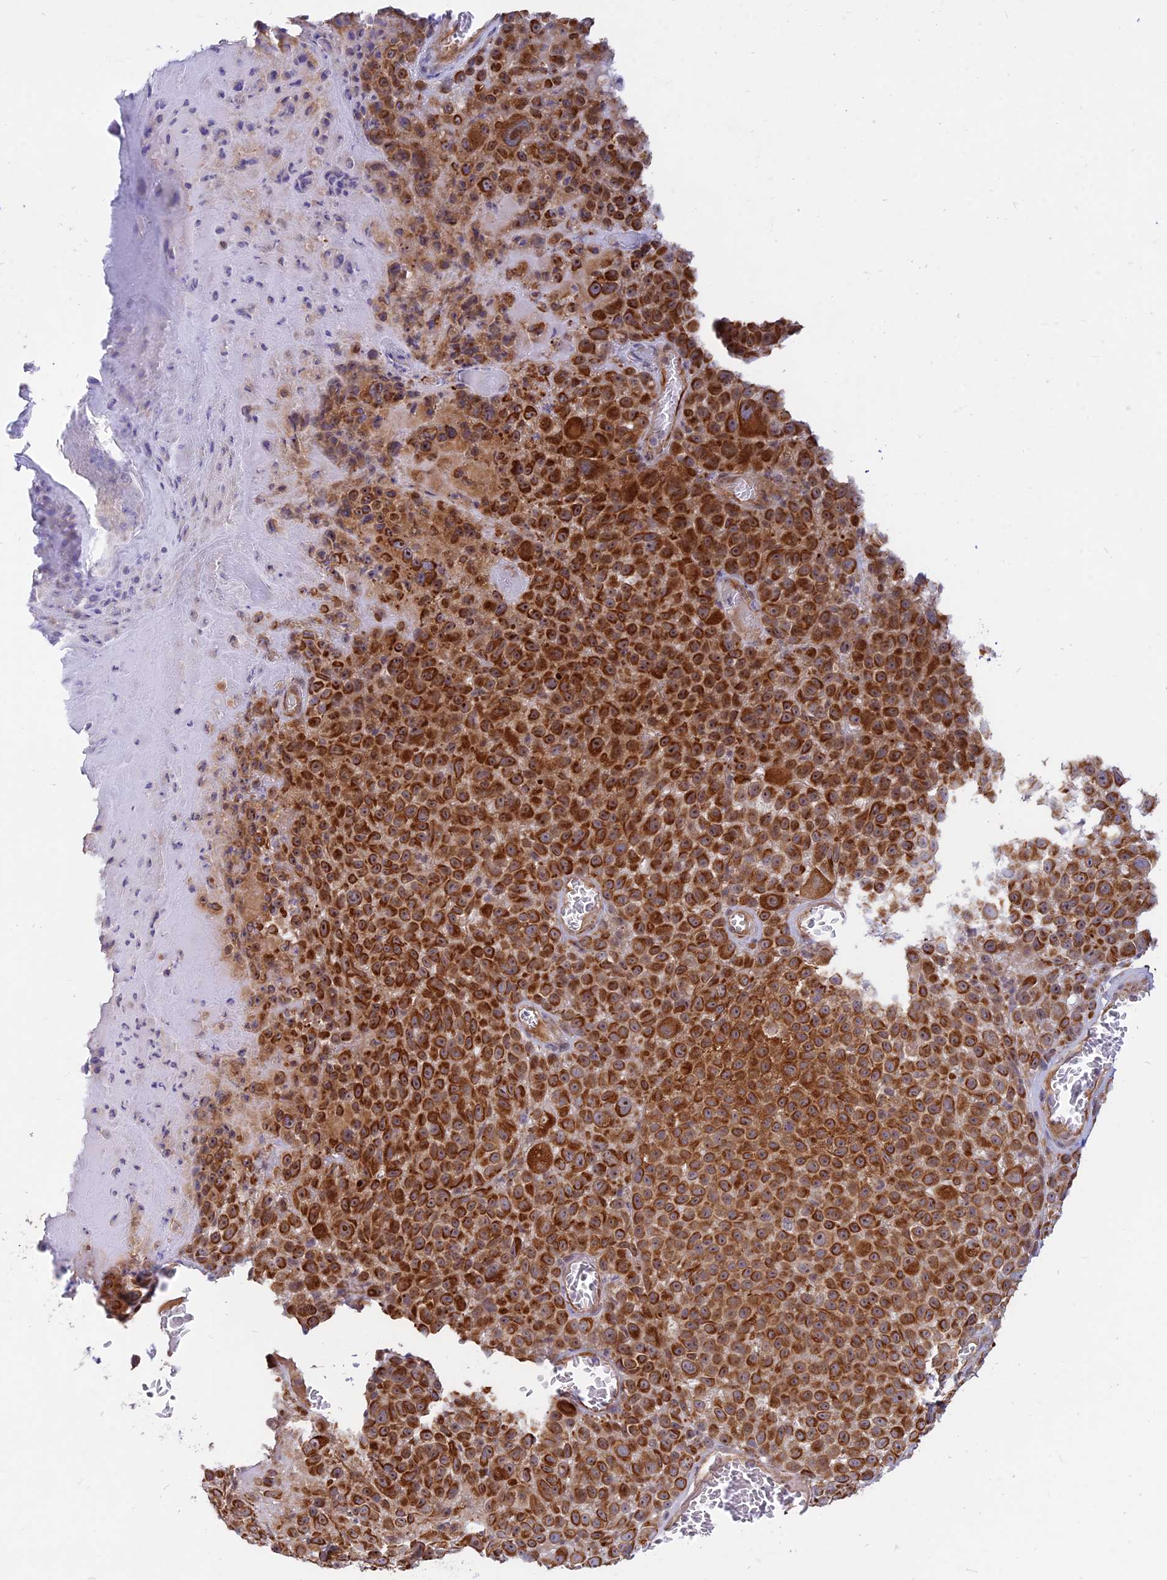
{"staining": {"intensity": "strong", "quantity": ">75%", "location": "cytoplasmic/membranous"}, "tissue": "melanoma", "cell_type": "Tumor cells", "image_type": "cancer", "snomed": [{"axis": "morphology", "description": "Malignant melanoma, NOS"}, {"axis": "topography", "description": "Skin"}], "caption": "Immunohistochemical staining of human melanoma shows strong cytoplasmic/membranous protein positivity in approximately >75% of tumor cells. Nuclei are stained in blue.", "gene": "SAPCD2", "patient": {"sex": "female", "age": 94}}